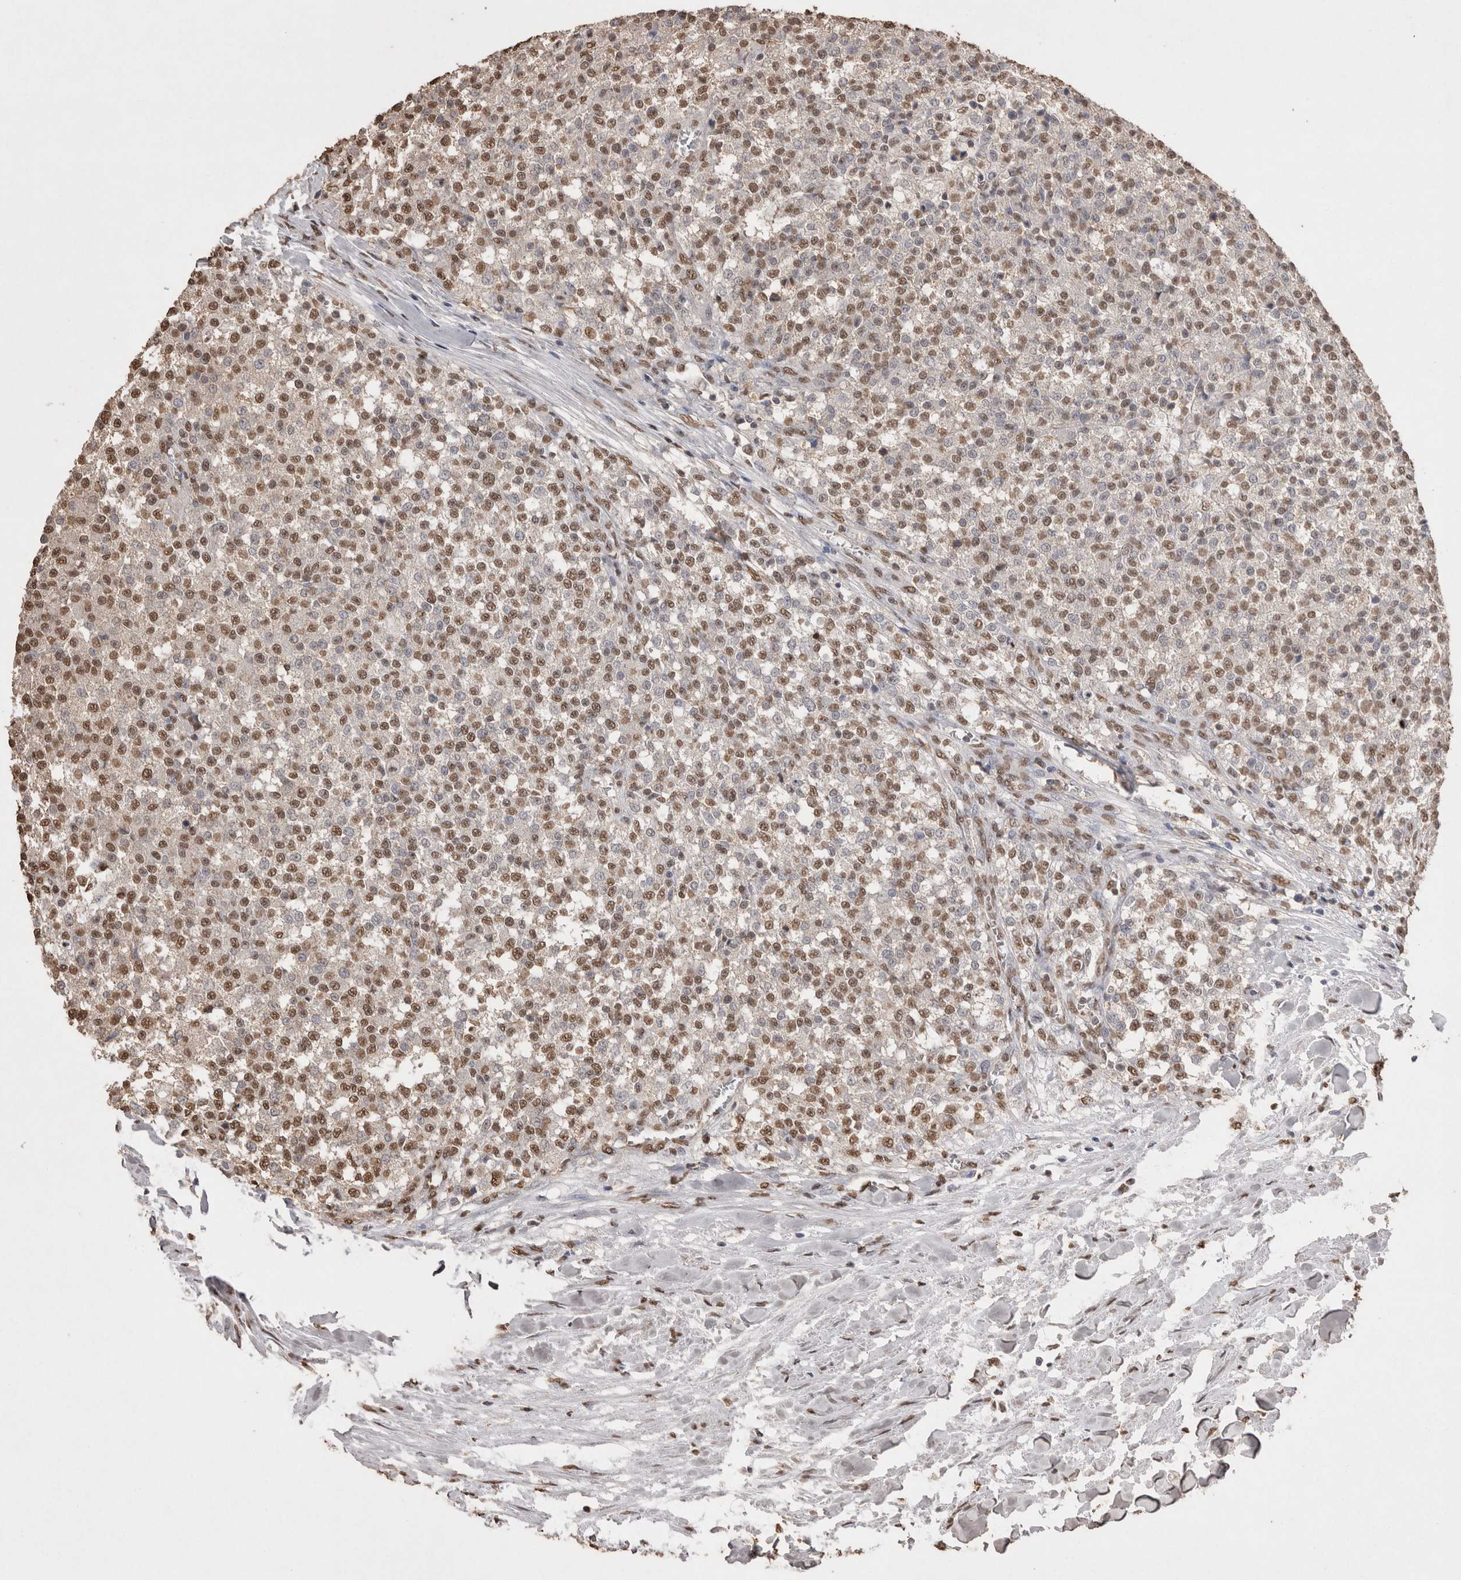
{"staining": {"intensity": "moderate", "quantity": ">75%", "location": "nuclear"}, "tissue": "testis cancer", "cell_type": "Tumor cells", "image_type": "cancer", "snomed": [{"axis": "morphology", "description": "Seminoma, NOS"}, {"axis": "topography", "description": "Testis"}], "caption": "Protein staining by IHC demonstrates moderate nuclear positivity in approximately >75% of tumor cells in testis cancer (seminoma). (DAB IHC with brightfield microscopy, high magnification).", "gene": "POU5F1", "patient": {"sex": "male", "age": 59}}